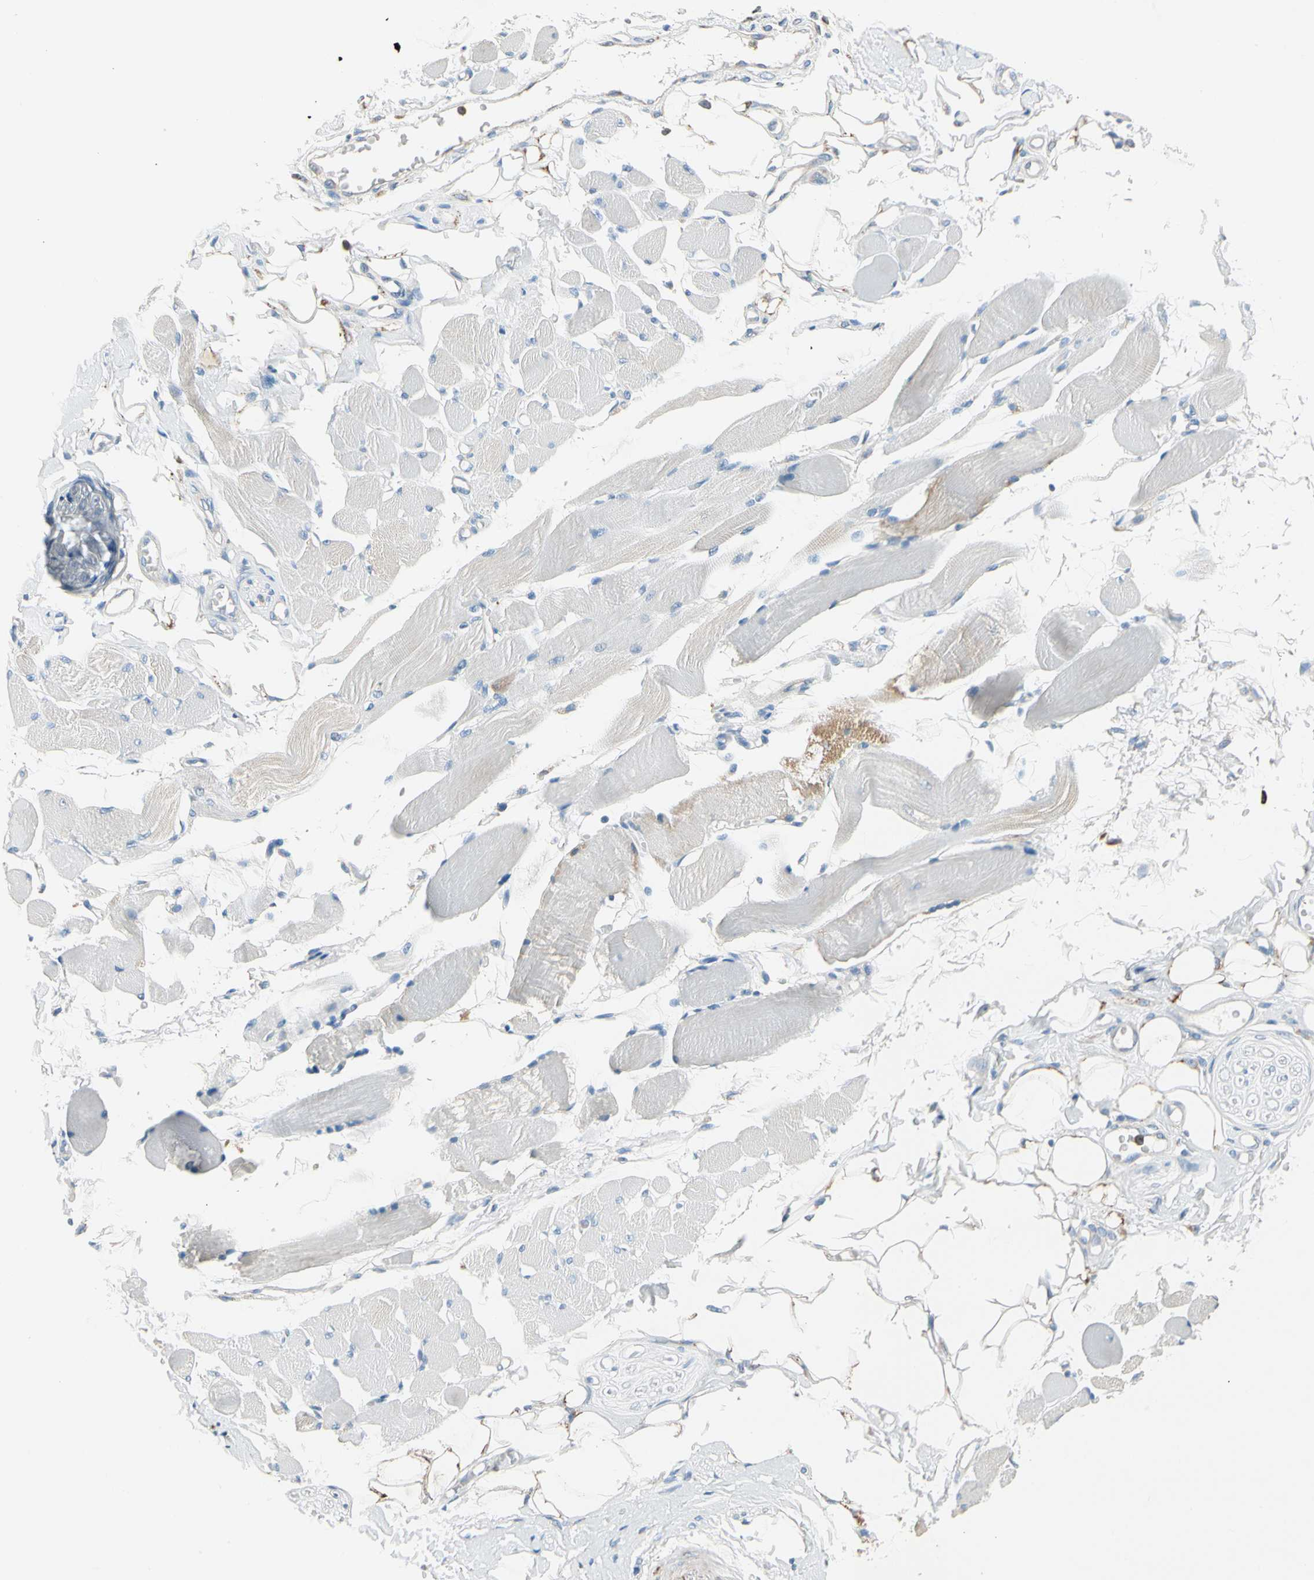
{"staining": {"intensity": "weak", "quantity": "25%-75%", "location": "cytoplasmic/membranous"}, "tissue": "adipose tissue", "cell_type": "Adipocytes", "image_type": "normal", "snomed": [{"axis": "morphology", "description": "Normal tissue, NOS"}, {"axis": "morphology", "description": "Squamous cell carcinoma, NOS"}, {"axis": "topography", "description": "Skeletal muscle"}, {"axis": "topography", "description": "Soft tissue"}, {"axis": "topography", "description": "Oral tissue"}], "caption": "The photomicrograph exhibits a brown stain indicating the presence of a protein in the cytoplasmic/membranous of adipocytes in adipose tissue. (brown staining indicates protein expression, while blue staining denotes nuclei).", "gene": "LY6G6F", "patient": {"sex": "male", "age": 54}}